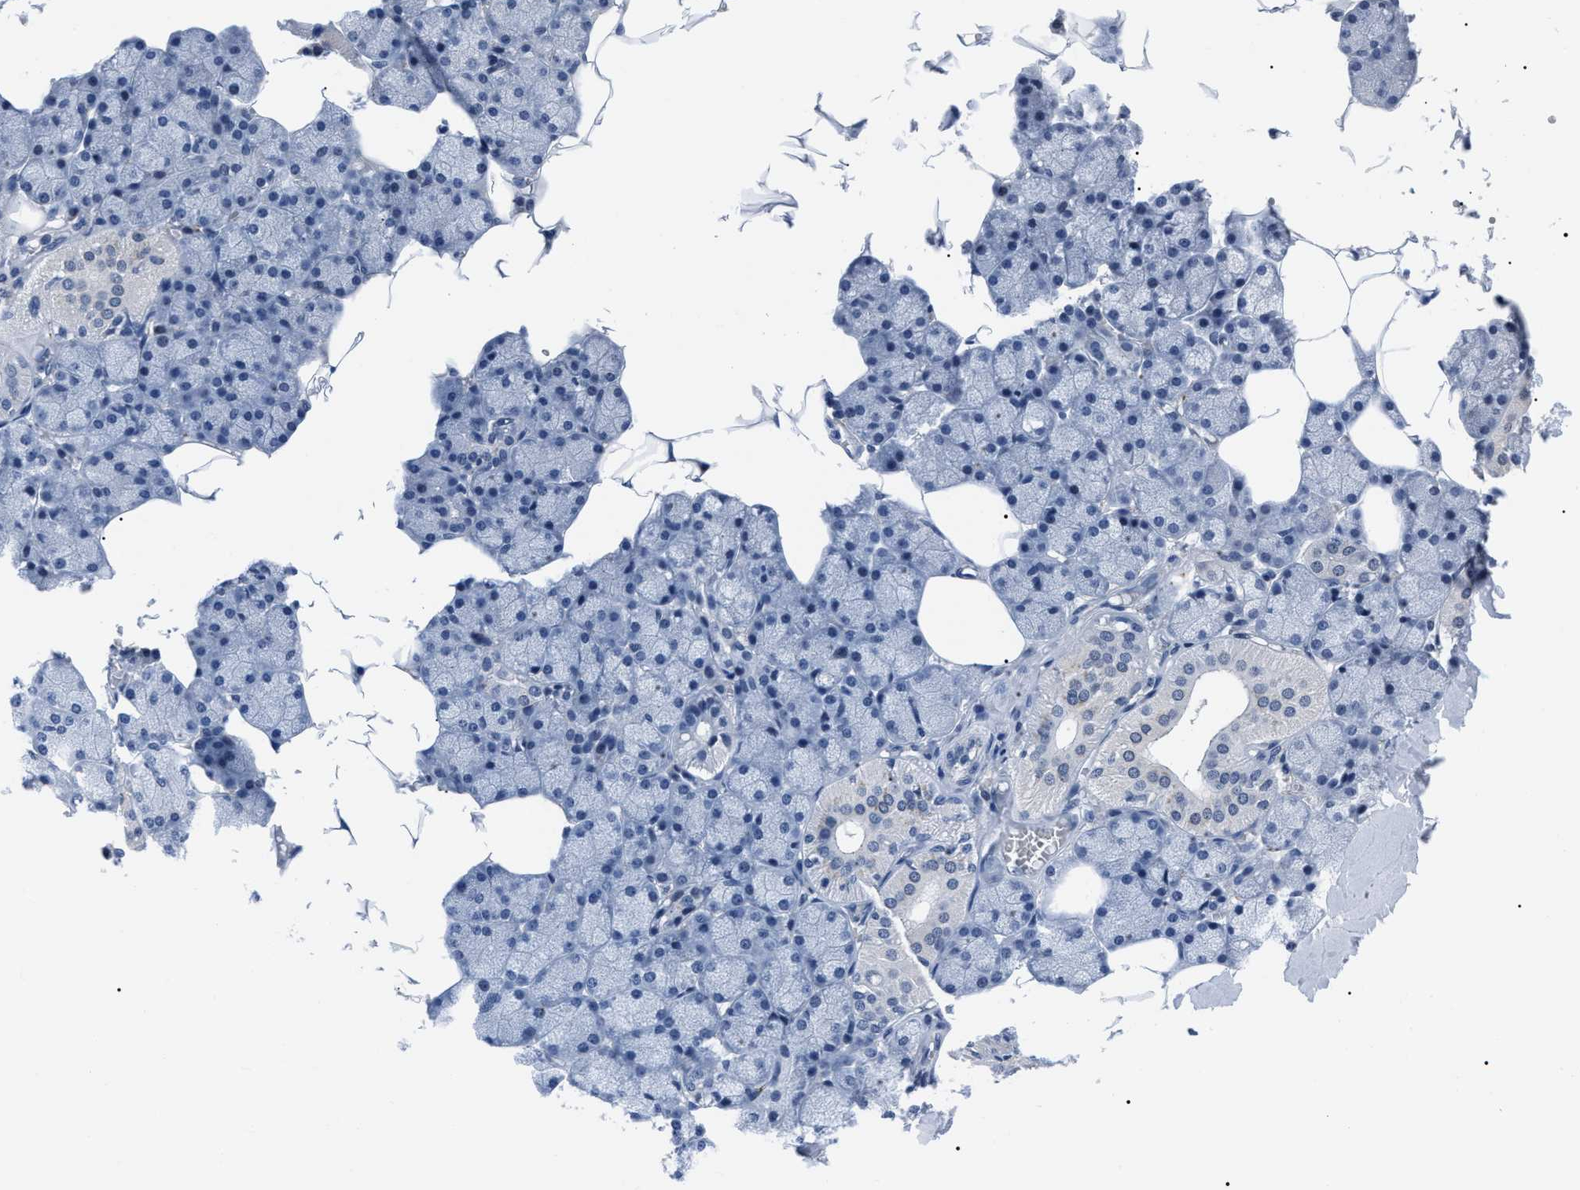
{"staining": {"intensity": "weak", "quantity": "<25%", "location": "nuclear"}, "tissue": "salivary gland", "cell_type": "Glandular cells", "image_type": "normal", "snomed": [{"axis": "morphology", "description": "Normal tissue, NOS"}, {"axis": "topography", "description": "Salivary gland"}], "caption": "IHC image of normal human salivary gland stained for a protein (brown), which displays no expression in glandular cells.", "gene": "LRWD1", "patient": {"sex": "male", "age": 62}}